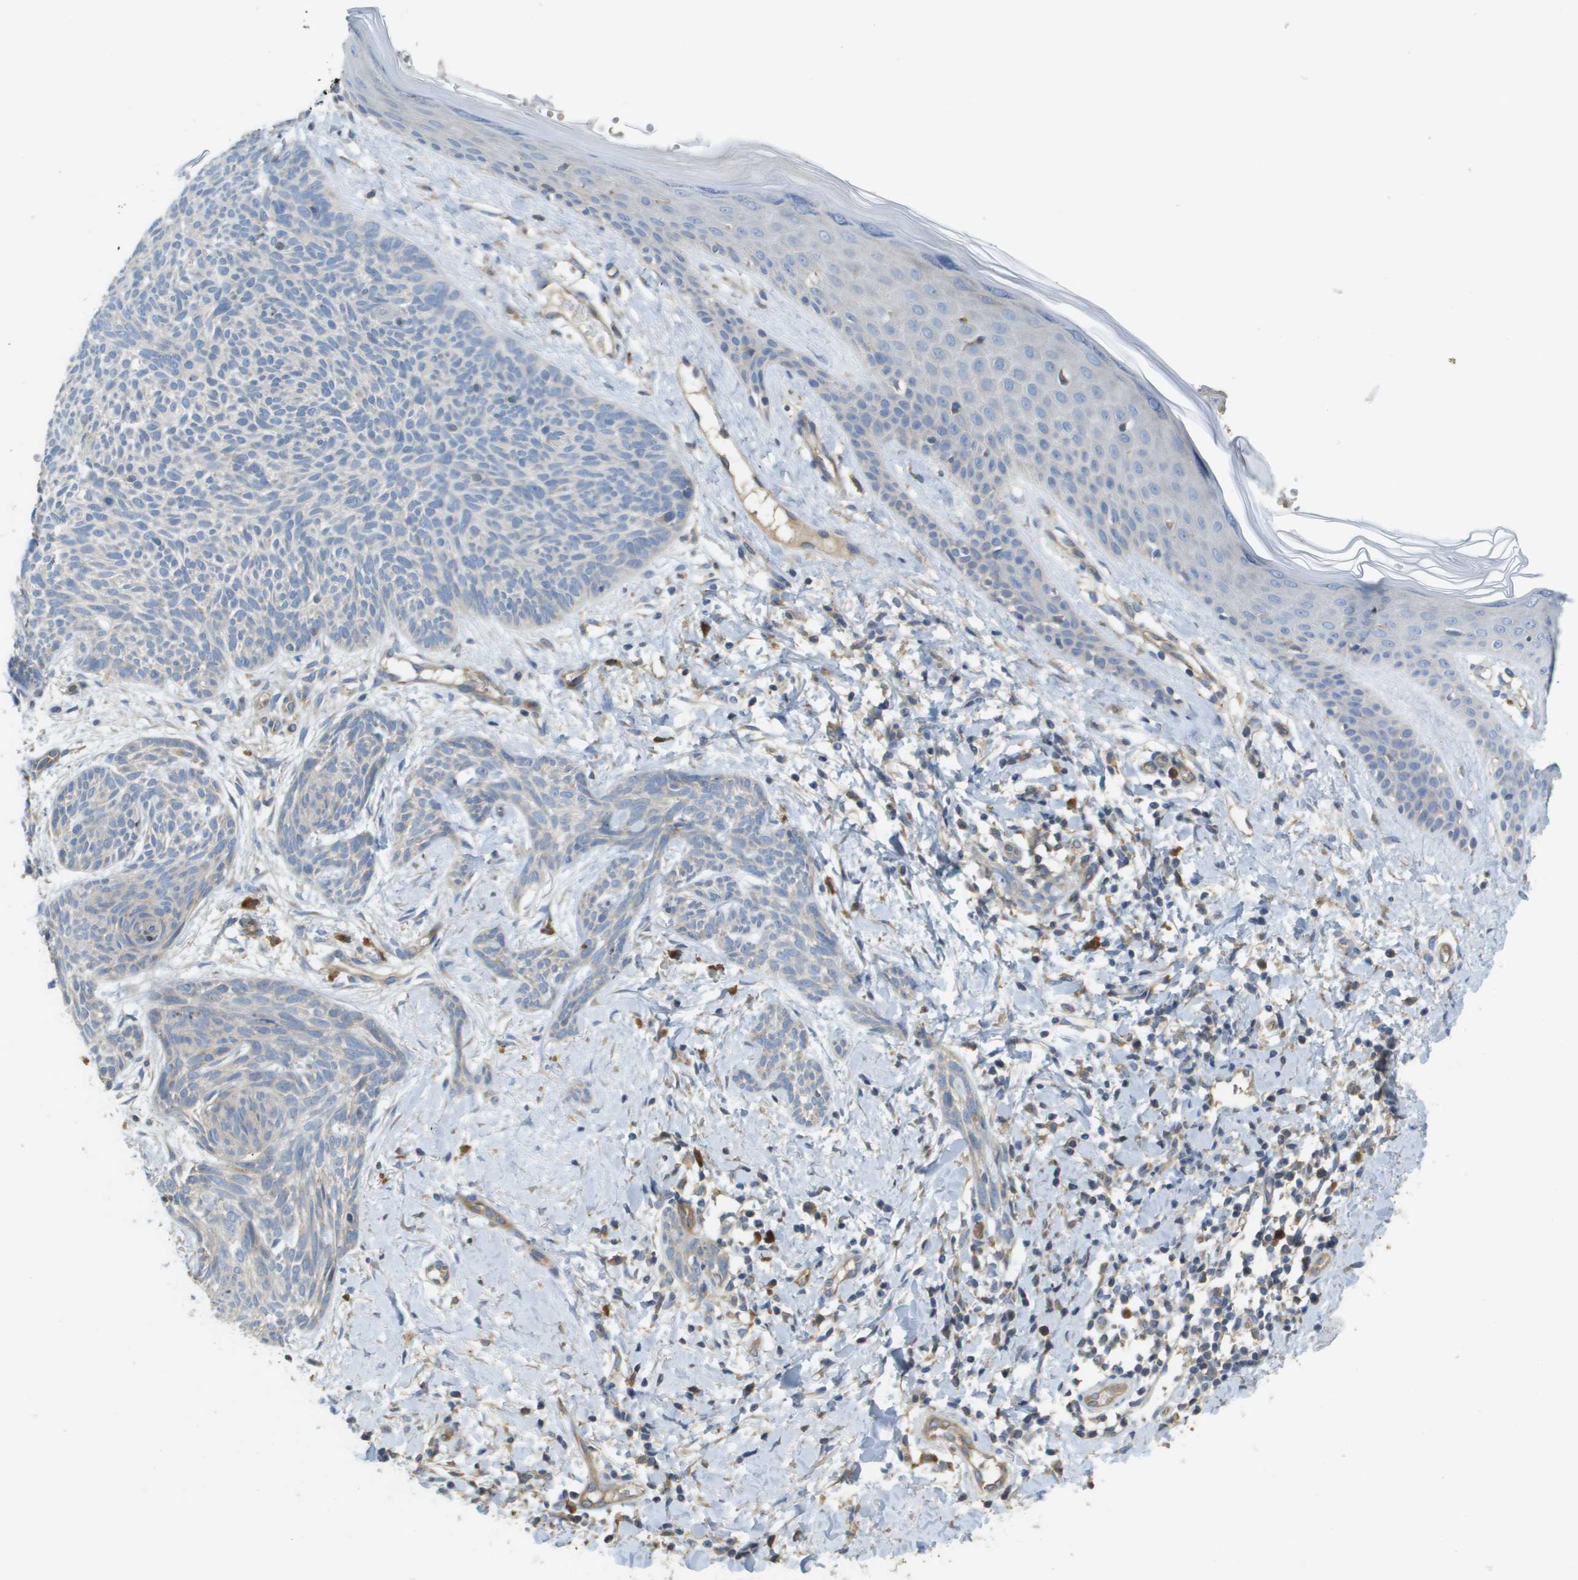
{"staining": {"intensity": "negative", "quantity": "none", "location": "none"}, "tissue": "skin cancer", "cell_type": "Tumor cells", "image_type": "cancer", "snomed": [{"axis": "morphology", "description": "Basal cell carcinoma"}, {"axis": "topography", "description": "Skin"}], "caption": "This is an IHC photomicrograph of human skin cancer. There is no positivity in tumor cells.", "gene": "CASP10", "patient": {"sex": "female", "age": 59}}